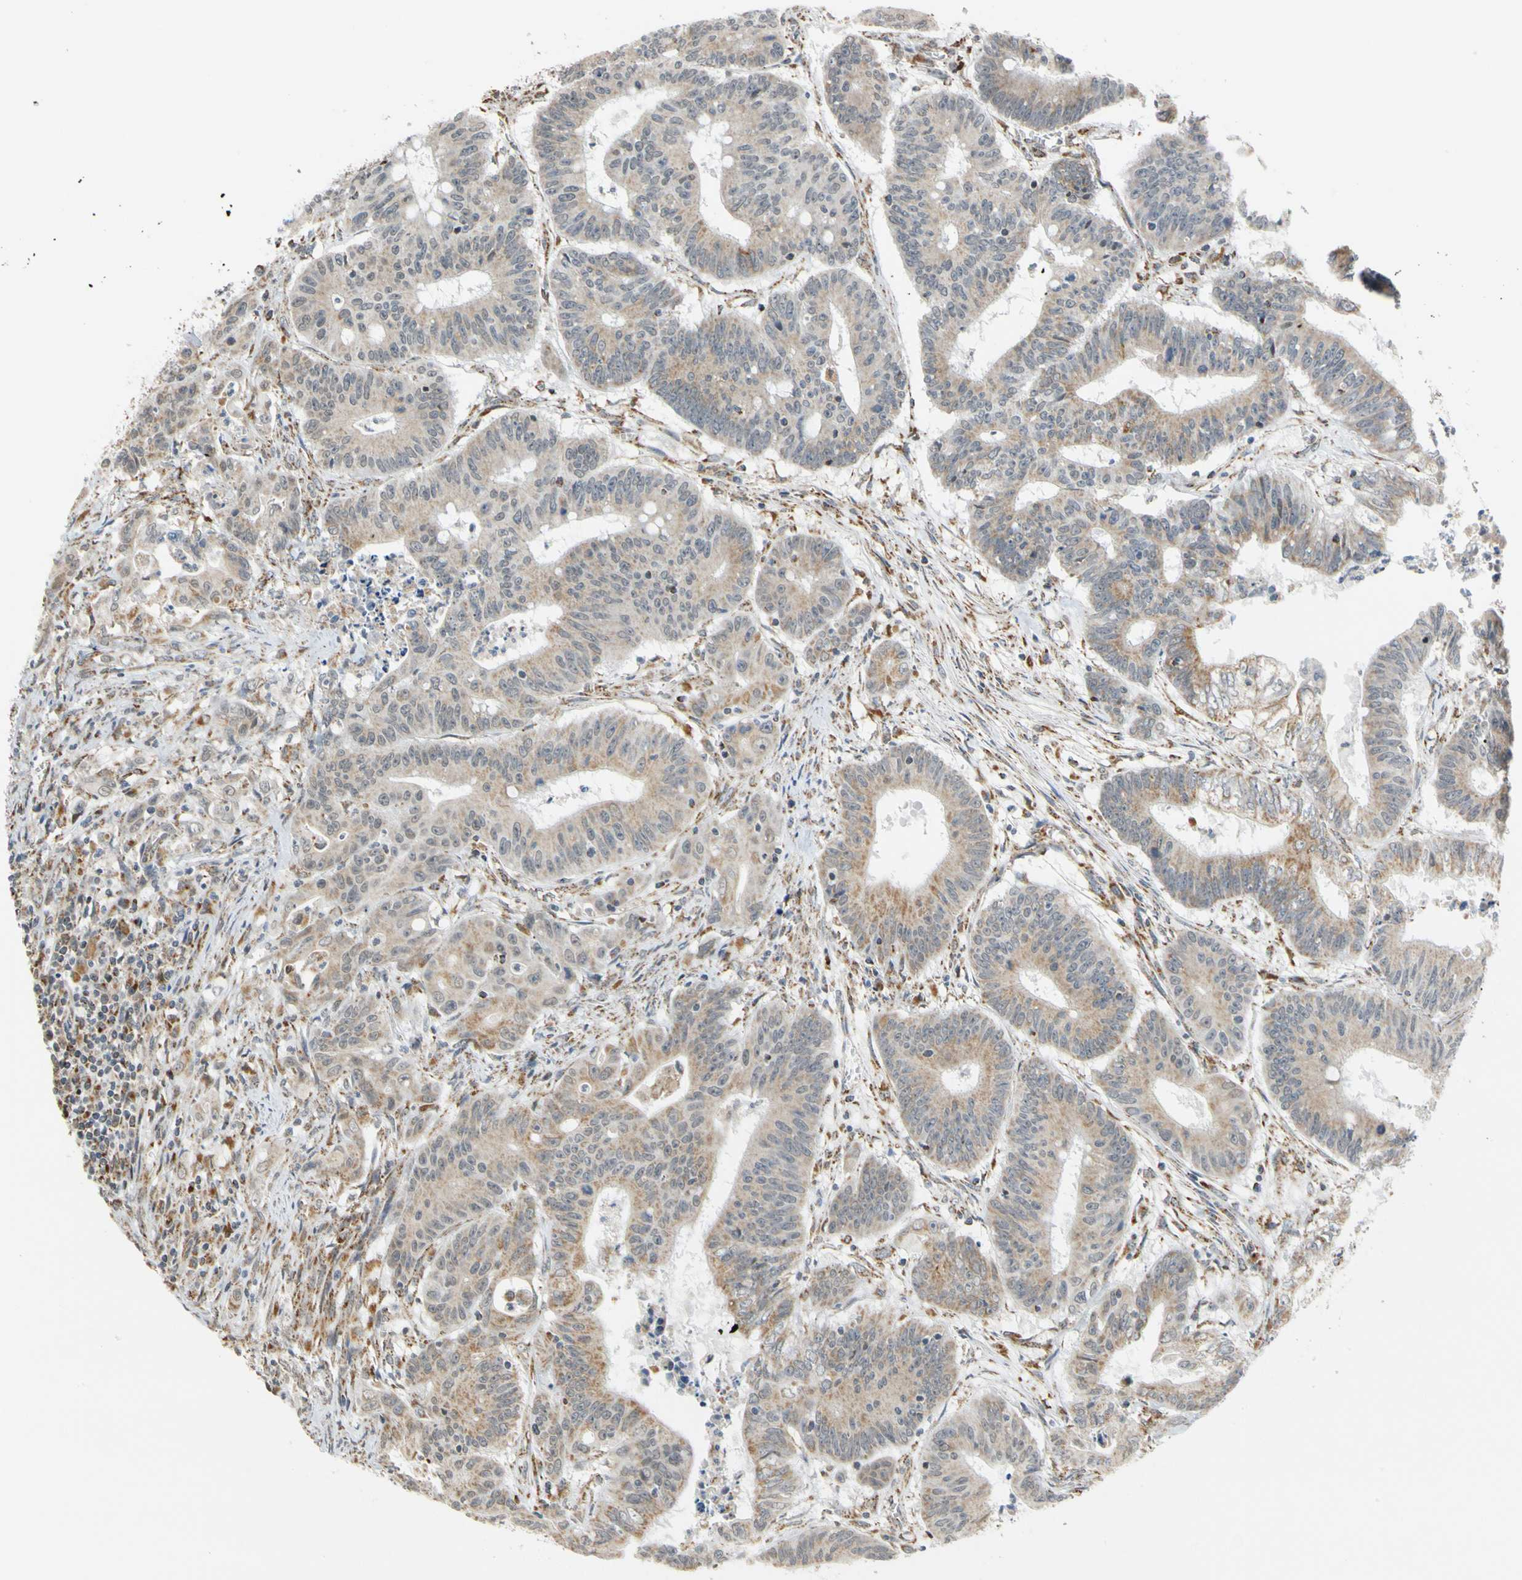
{"staining": {"intensity": "weak", "quantity": ">75%", "location": "cytoplasmic/membranous"}, "tissue": "colorectal cancer", "cell_type": "Tumor cells", "image_type": "cancer", "snomed": [{"axis": "morphology", "description": "Adenocarcinoma, NOS"}, {"axis": "topography", "description": "Colon"}], "caption": "There is low levels of weak cytoplasmic/membranous positivity in tumor cells of colorectal cancer (adenocarcinoma), as demonstrated by immunohistochemical staining (brown color).", "gene": "SFXN3", "patient": {"sex": "male", "age": 45}}